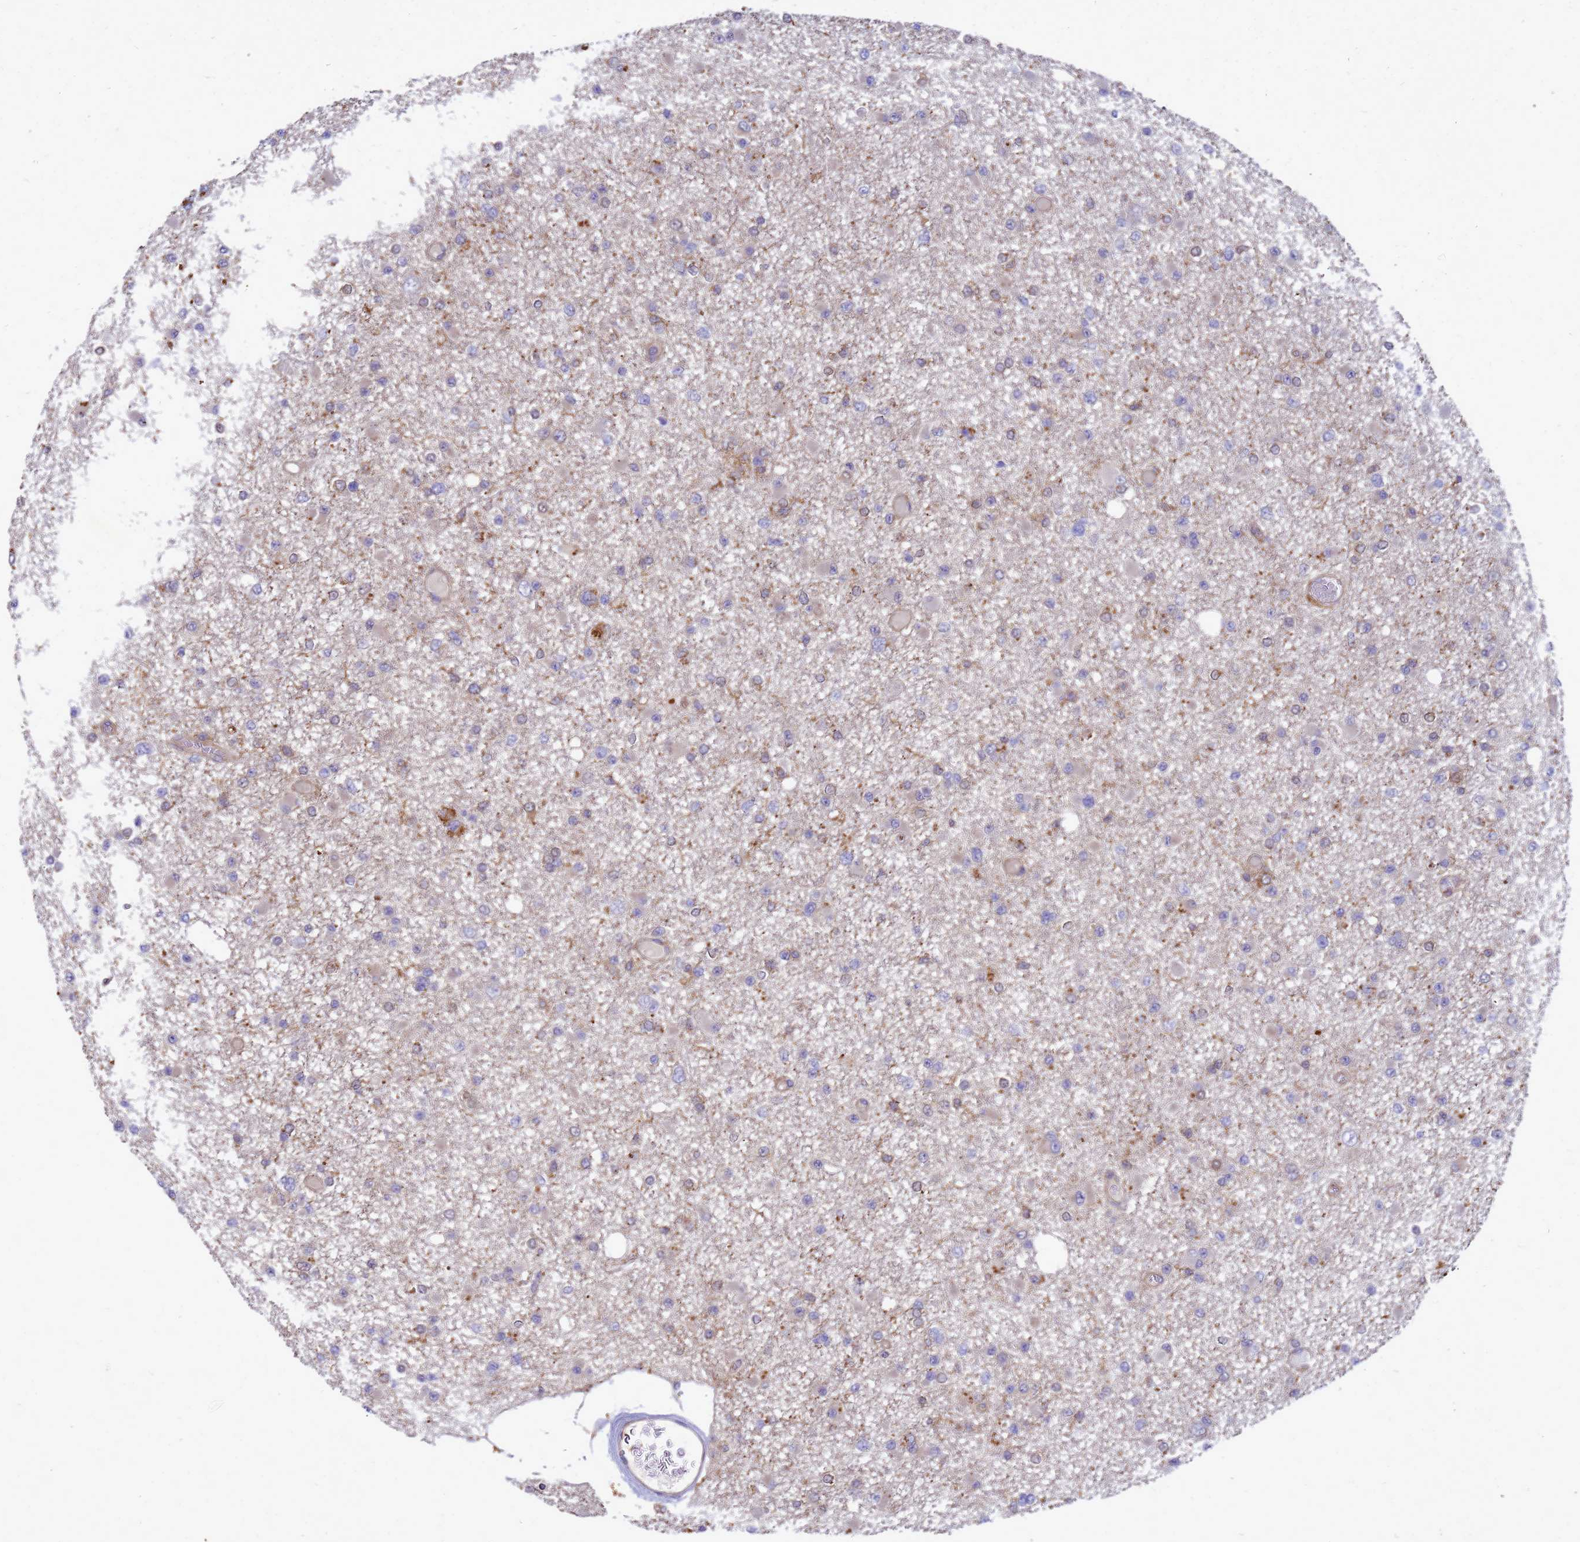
{"staining": {"intensity": "negative", "quantity": "none", "location": "none"}, "tissue": "glioma", "cell_type": "Tumor cells", "image_type": "cancer", "snomed": [{"axis": "morphology", "description": "Glioma, malignant, Low grade"}, {"axis": "topography", "description": "Brain"}], "caption": "Tumor cells show no significant protein positivity in glioma.", "gene": "RNF215", "patient": {"sex": "female", "age": 22}}